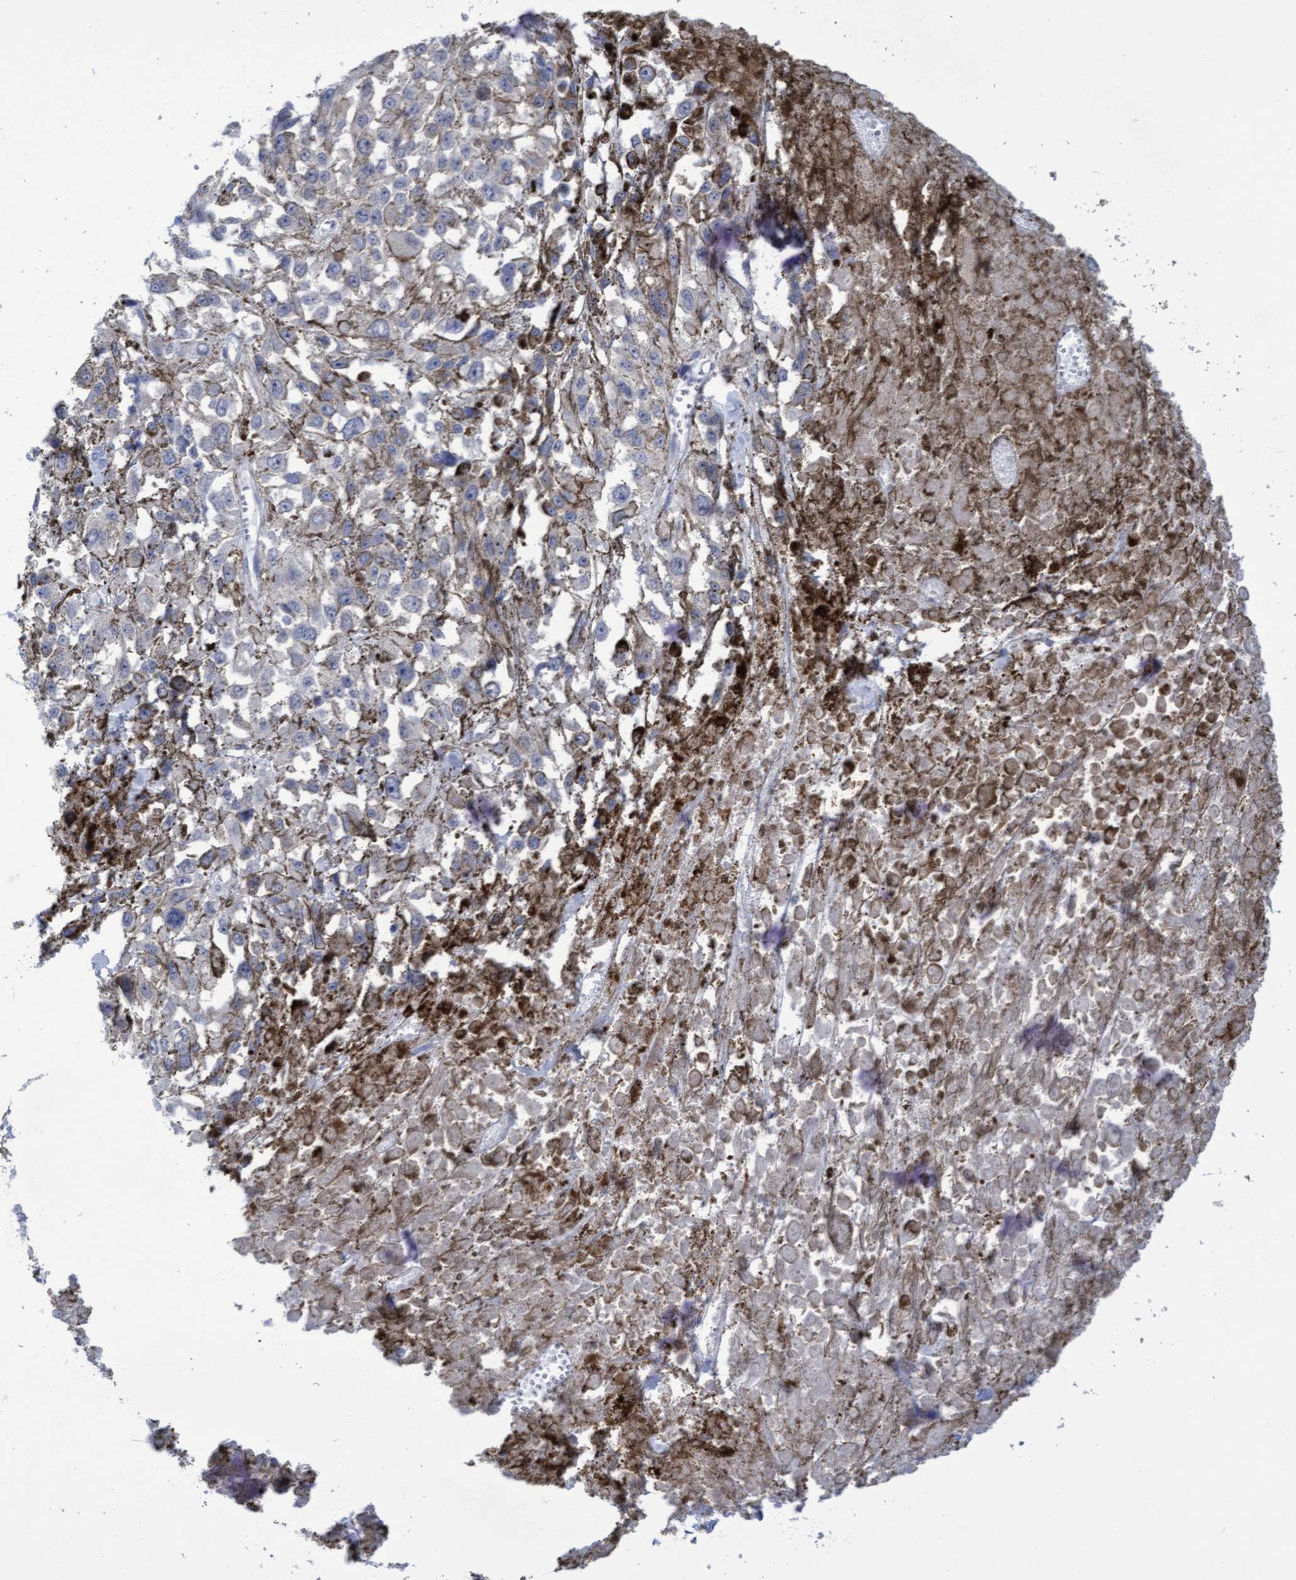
{"staining": {"intensity": "negative", "quantity": "none", "location": "none"}, "tissue": "melanoma", "cell_type": "Tumor cells", "image_type": "cancer", "snomed": [{"axis": "morphology", "description": "Malignant melanoma, Metastatic site"}, {"axis": "topography", "description": "Lymph node"}], "caption": "Malignant melanoma (metastatic site) was stained to show a protein in brown. There is no significant staining in tumor cells. (Brightfield microscopy of DAB (3,3'-diaminobenzidine) immunohistochemistry at high magnification).", "gene": "FNBP1", "patient": {"sex": "male", "age": 59}}